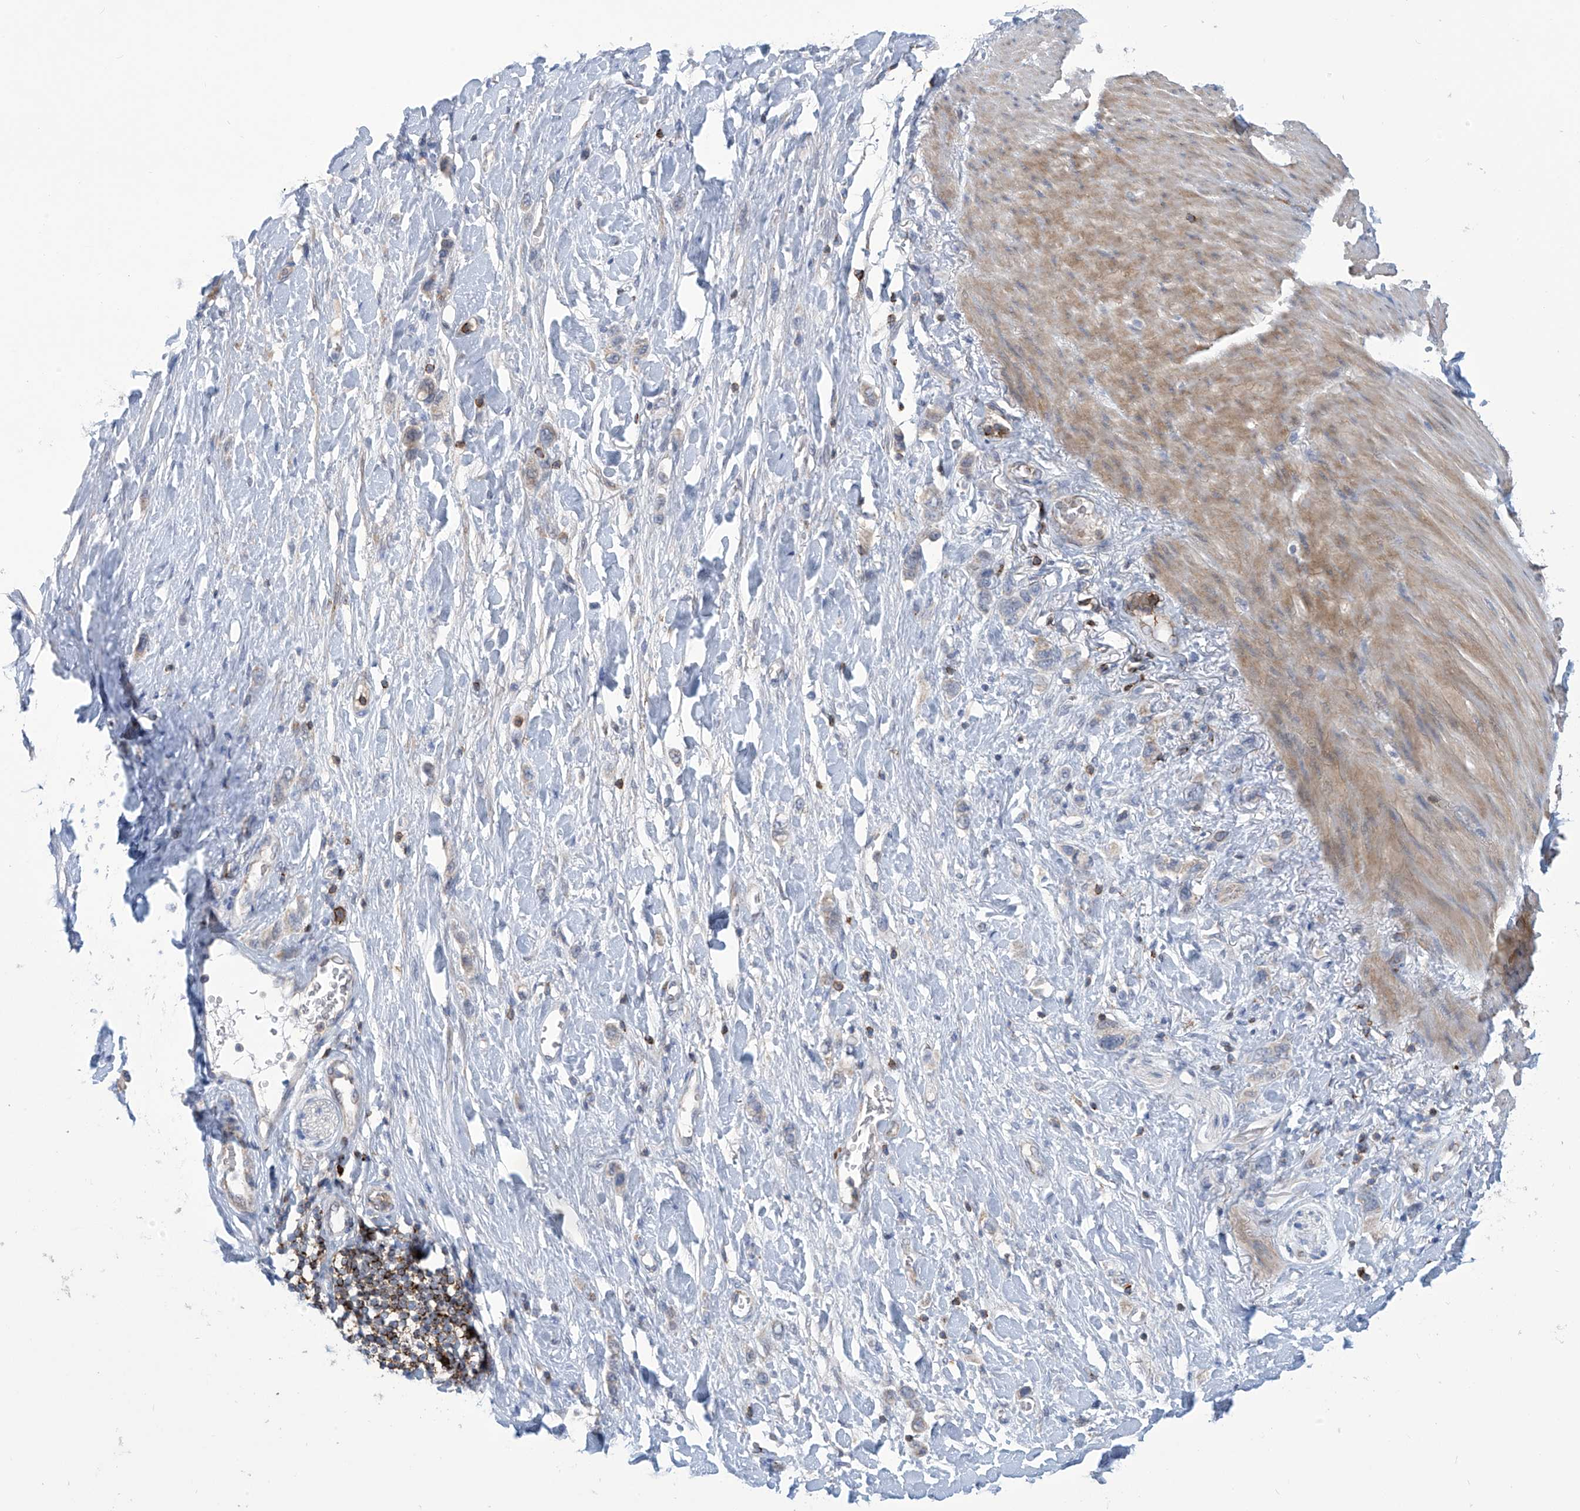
{"staining": {"intensity": "weak", "quantity": "<25%", "location": "cytoplasmic/membranous"}, "tissue": "stomach cancer", "cell_type": "Tumor cells", "image_type": "cancer", "snomed": [{"axis": "morphology", "description": "Adenocarcinoma, NOS"}, {"axis": "topography", "description": "Stomach"}], "caption": "Stomach cancer was stained to show a protein in brown. There is no significant expression in tumor cells. (DAB (3,3'-diaminobenzidine) IHC visualized using brightfield microscopy, high magnification).", "gene": "IBA57", "patient": {"sex": "female", "age": 65}}